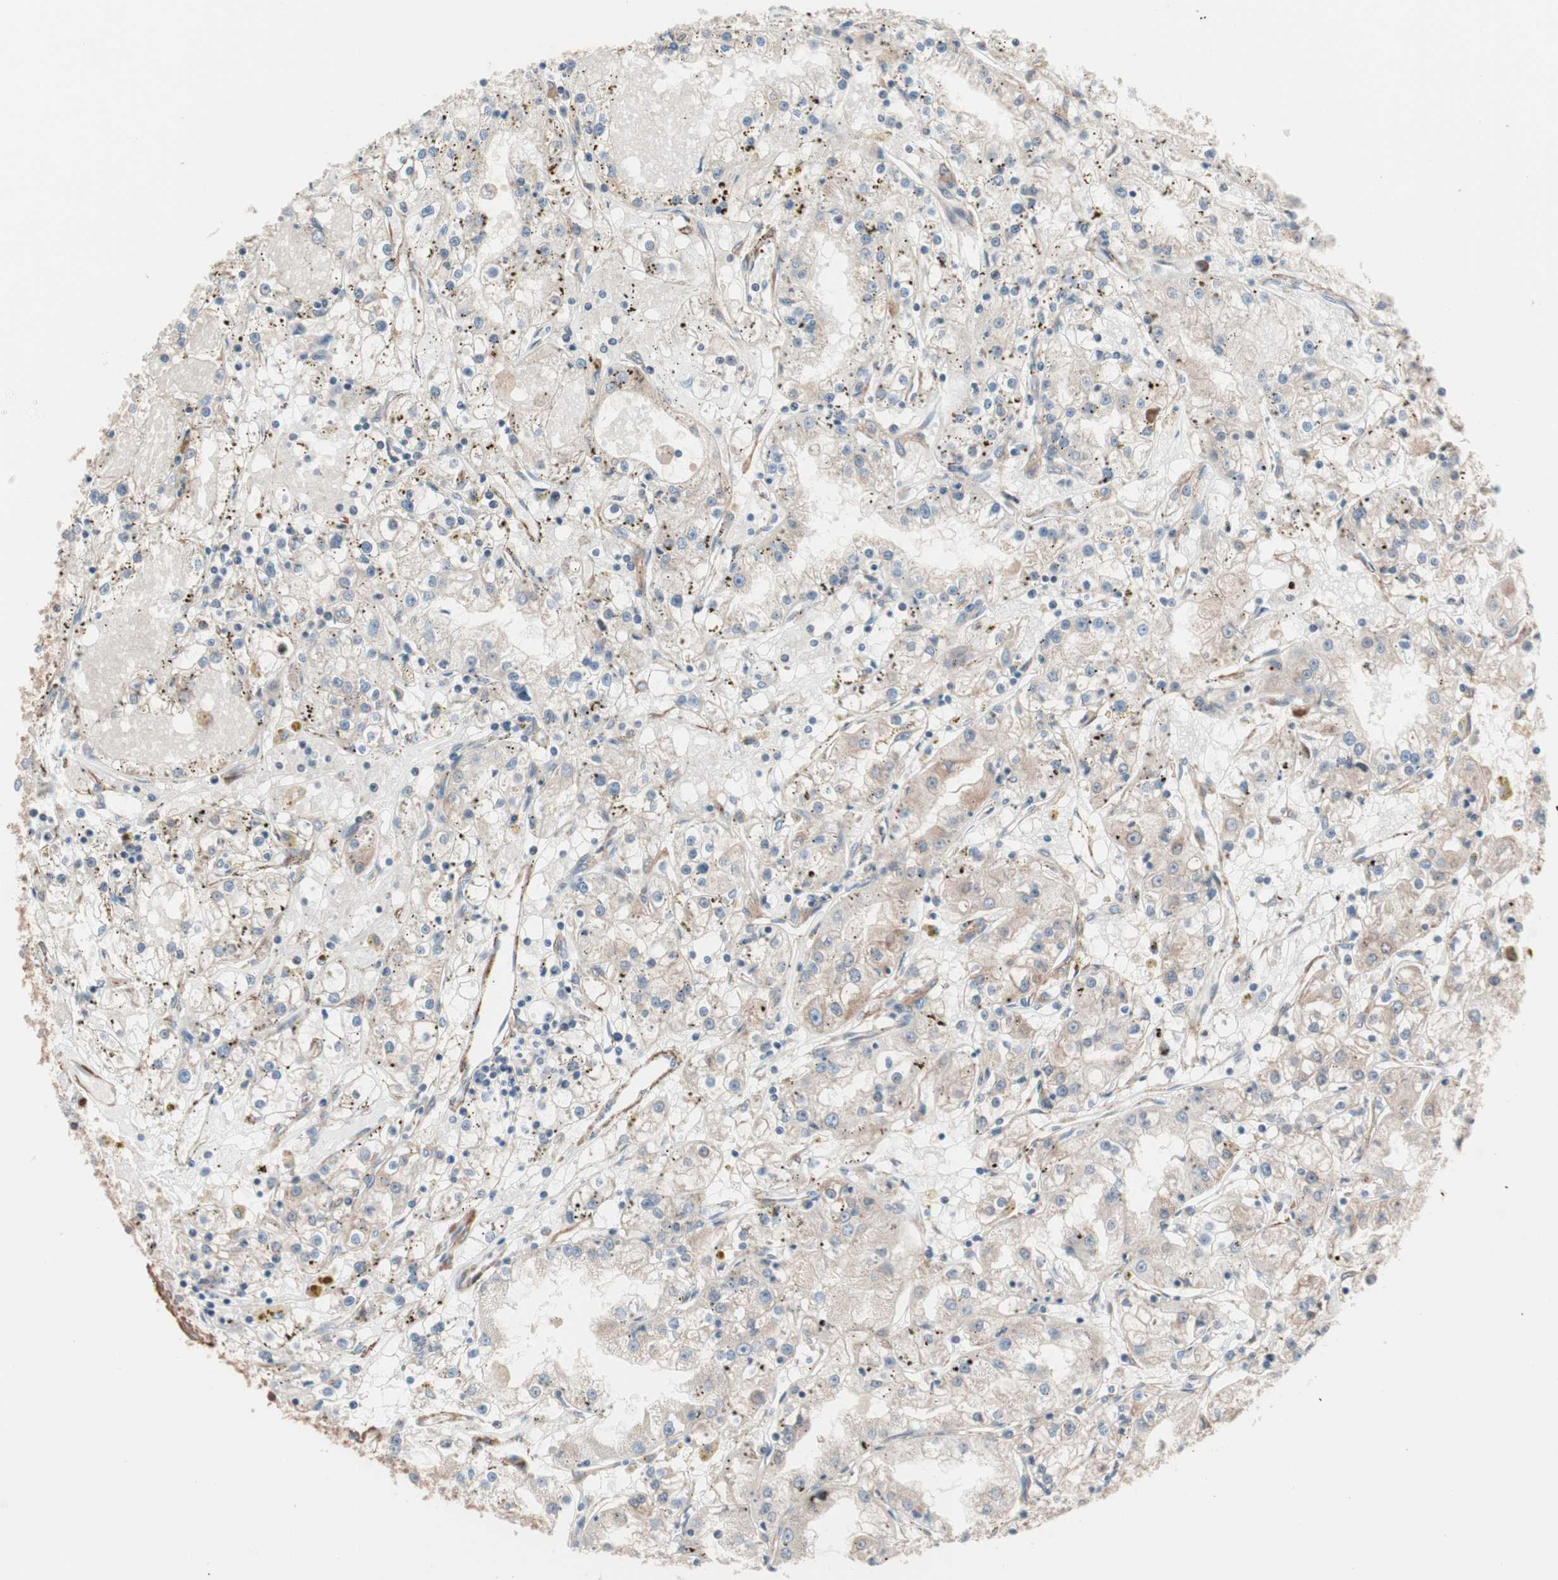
{"staining": {"intensity": "weak", "quantity": "25%-75%", "location": "cytoplasmic/membranous"}, "tissue": "renal cancer", "cell_type": "Tumor cells", "image_type": "cancer", "snomed": [{"axis": "morphology", "description": "Adenocarcinoma, NOS"}, {"axis": "topography", "description": "Kidney"}], "caption": "Protein staining reveals weak cytoplasmic/membranous positivity in approximately 25%-75% of tumor cells in adenocarcinoma (renal). Immunohistochemistry (ihc) stains the protein in brown and the nuclei are stained blue.", "gene": "ALG5", "patient": {"sex": "male", "age": 56}}